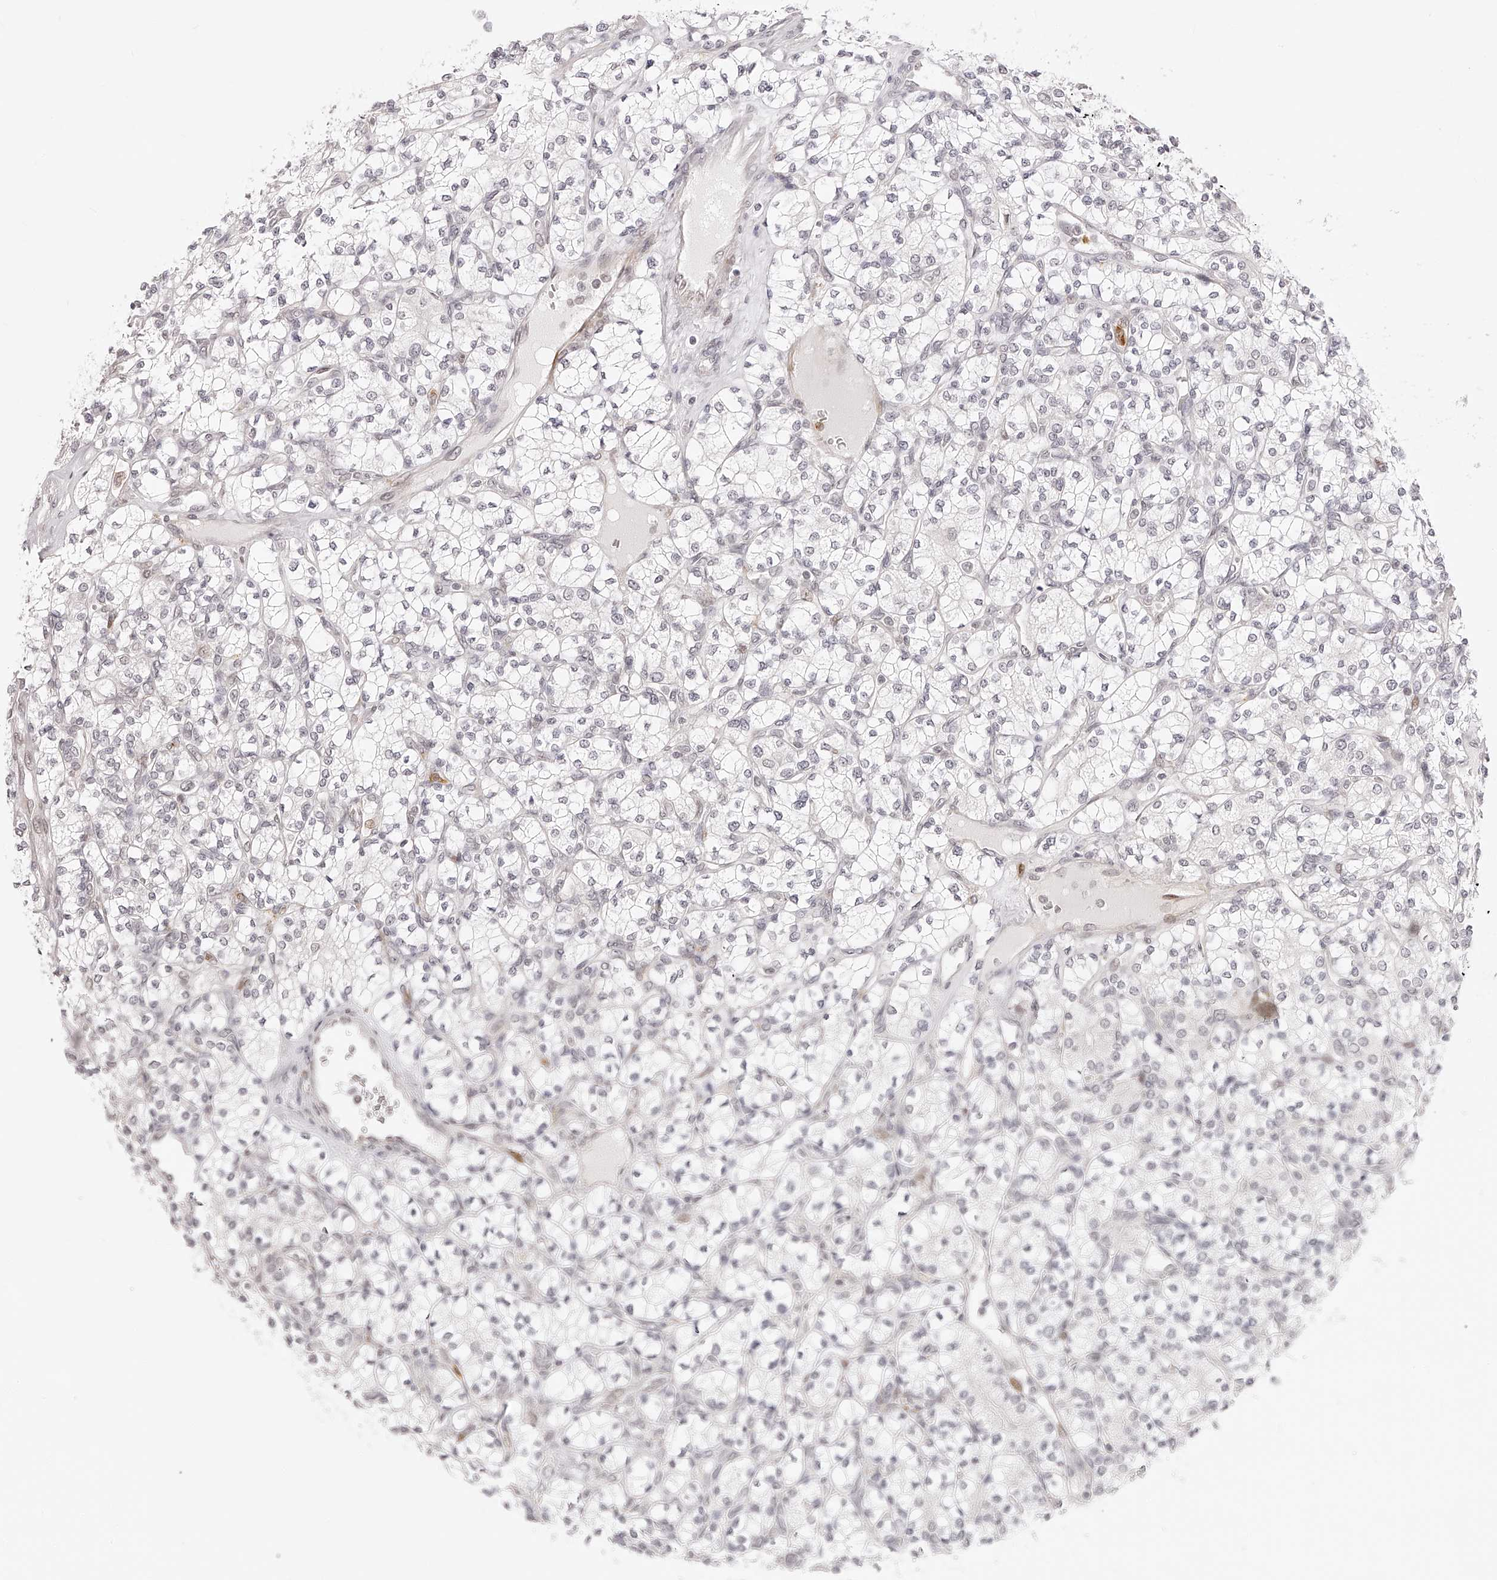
{"staining": {"intensity": "negative", "quantity": "none", "location": "none"}, "tissue": "renal cancer", "cell_type": "Tumor cells", "image_type": "cancer", "snomed": [{"axis": "morphology", "description": "Adenocarcinoma, NOS"}, {"axis": "topography", "description": "Kidney"}], "caption": "Immunohistochemistry micrograph of human adenocarcinoma (renal) stained for a protein (brown), which reveals no expression in tumor cells.", "gene": "PLEKHG1", "patient": {"sex": "male", "age": 77}}